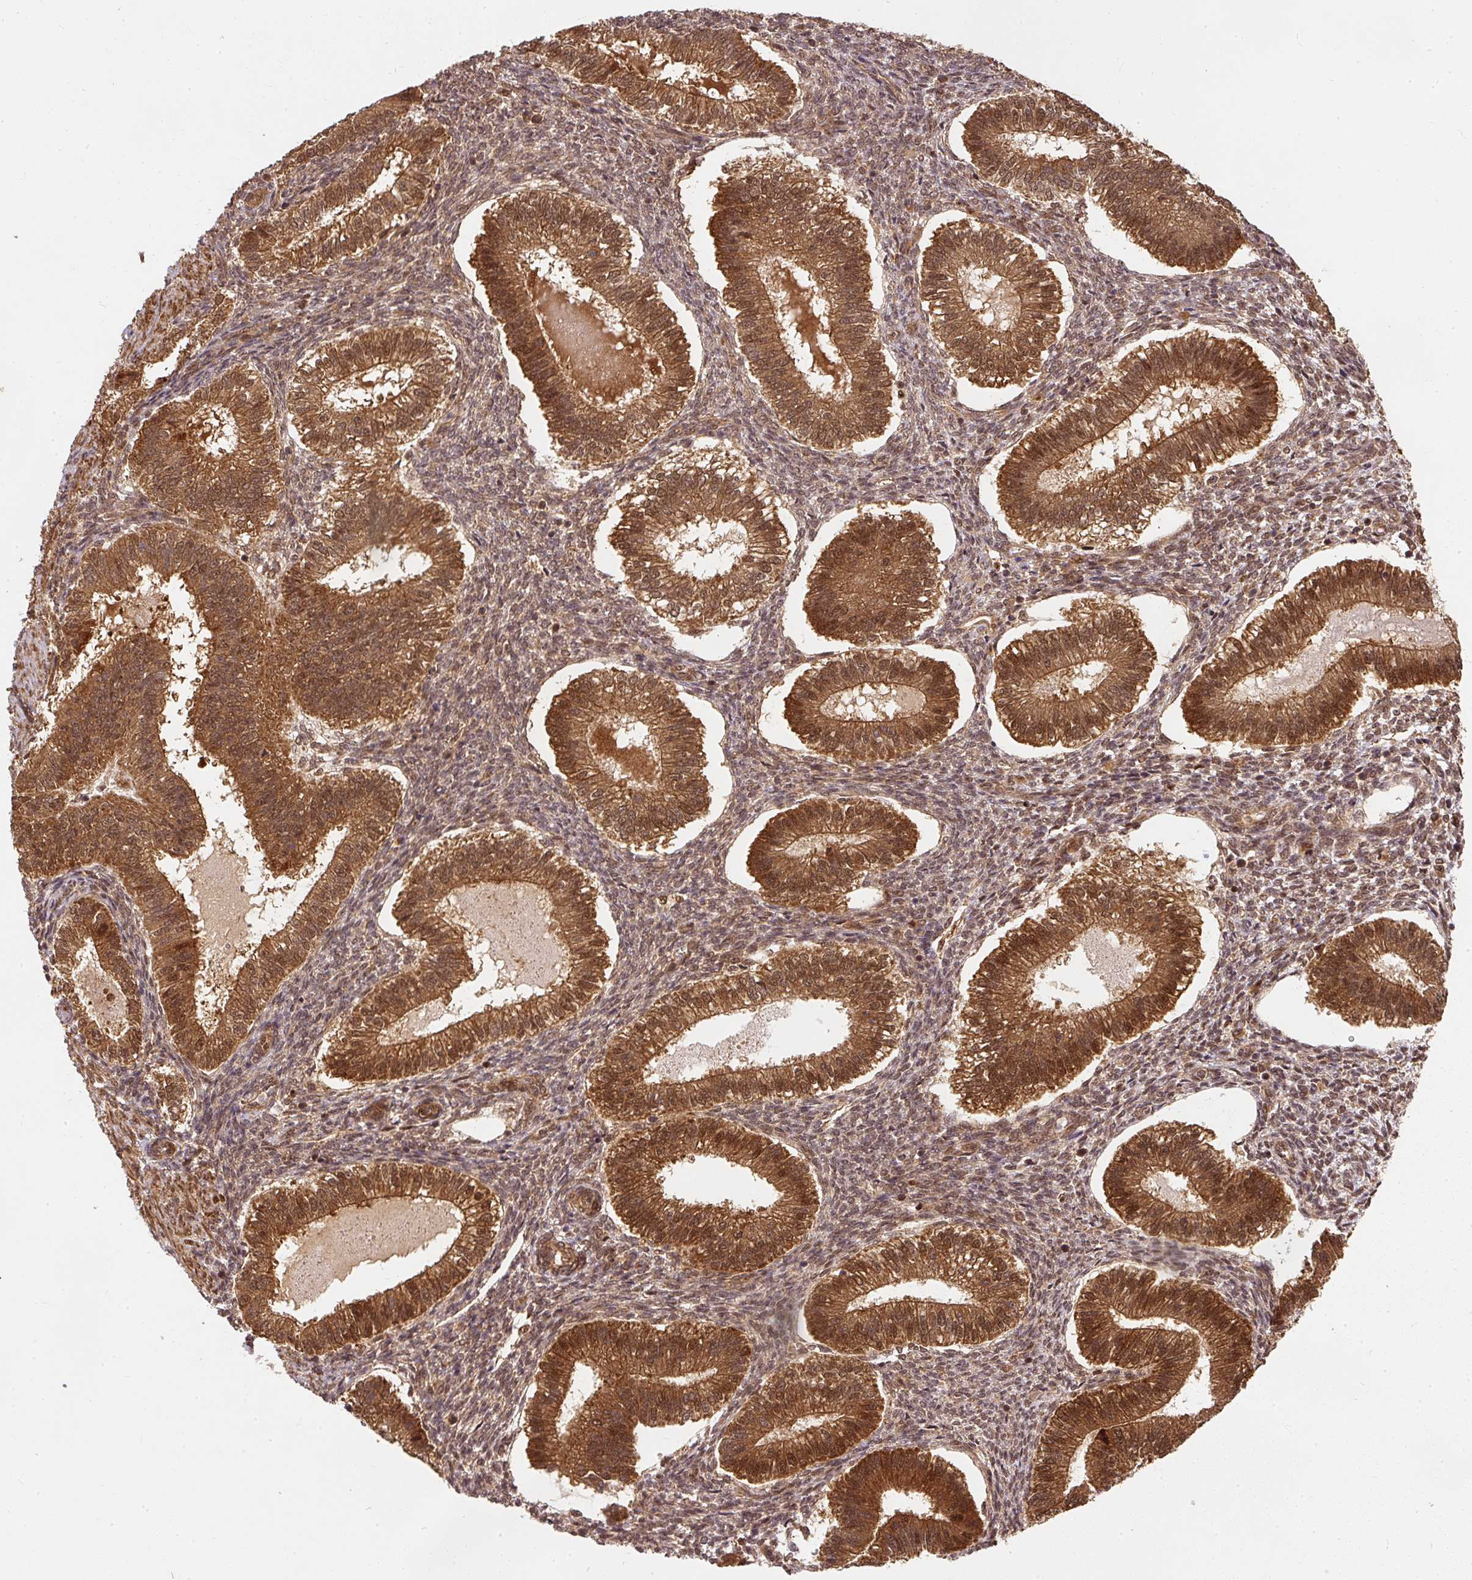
{"staining": {"intensity": "moderate", "quantity": ">75%", "location": "cytoplasmic/membranous,nuclear"}, "tissue": "endometrium", "cell_type": "Cells in endometrial stroma", "image_type": "normal", "snomed": [{"axis": "morphology", "description": "Normal tissue, NOS"}, {"axis": "topography", "description": "Endometrium"}], "caption": "A micrograph showing moderate cytoplasmic/membranous,nuclear staining in about >75% of cells in endometrial stroma in normal endometrium, as visualized by brown immunohistochemical staining.", "gene": "PSMD1", "patient": {"sex": "female", "age": 25}}